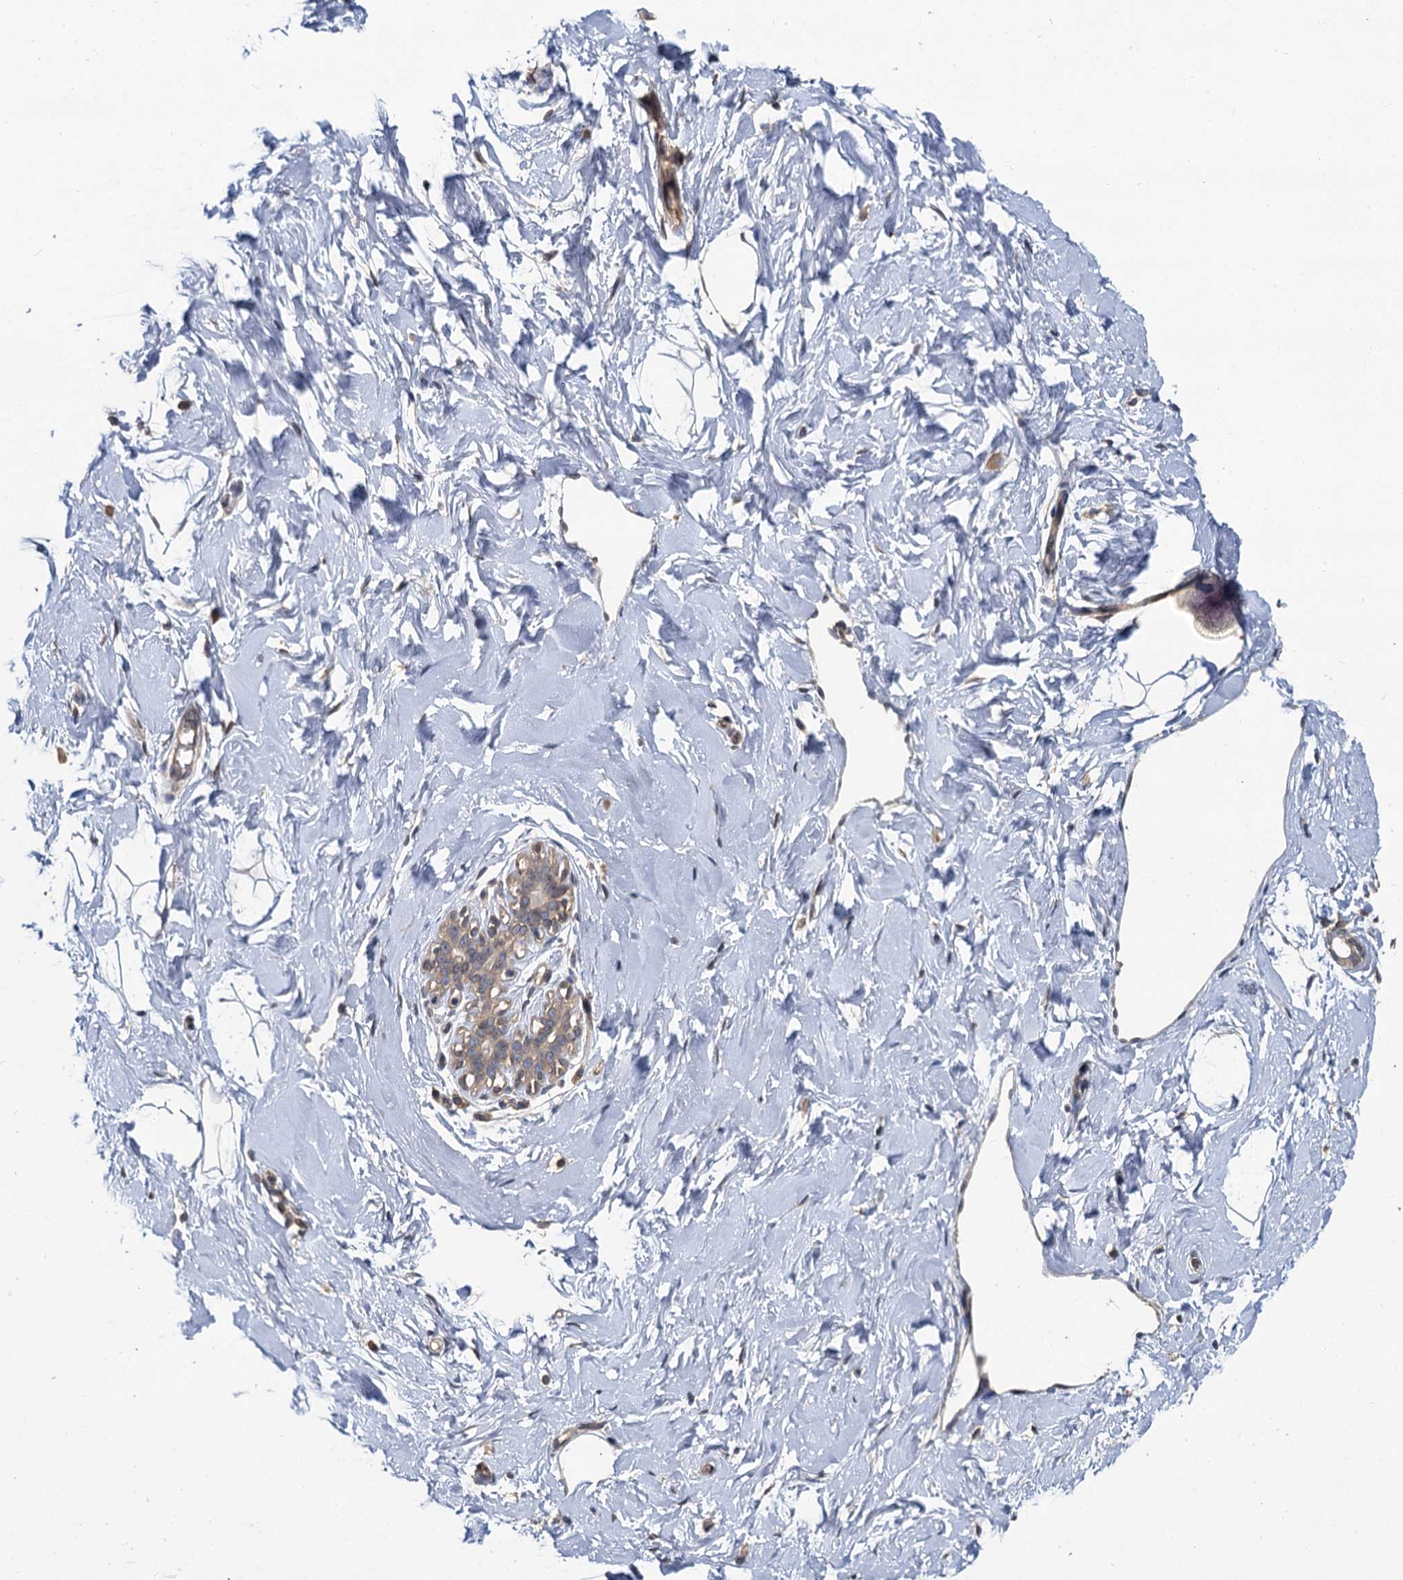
{"staining": {"intensity": "negative", "quantity": "none", "location": "none"}, "tissue": "breast", "cell_type": "Adipocytes", "image_type": "normal", "snomed": [{"axis": "morphology", "description": "Normal tissue, NOS"}, {"axis": "morphology", "description": "Adenoma, NOS"}, {"axis": "topography", "description": "Breast"}], "caption": "Benign breast was stained to show a protein in brown. There is no significant positivity in adipocytes. The staining is performed using DAB (3,3'-diaminobenzidine) brown chromogen with nuclei counter-stained in using hematoxylin.", "gene": "ZNF324", "patient": {"sex": "female", "age": 23}}